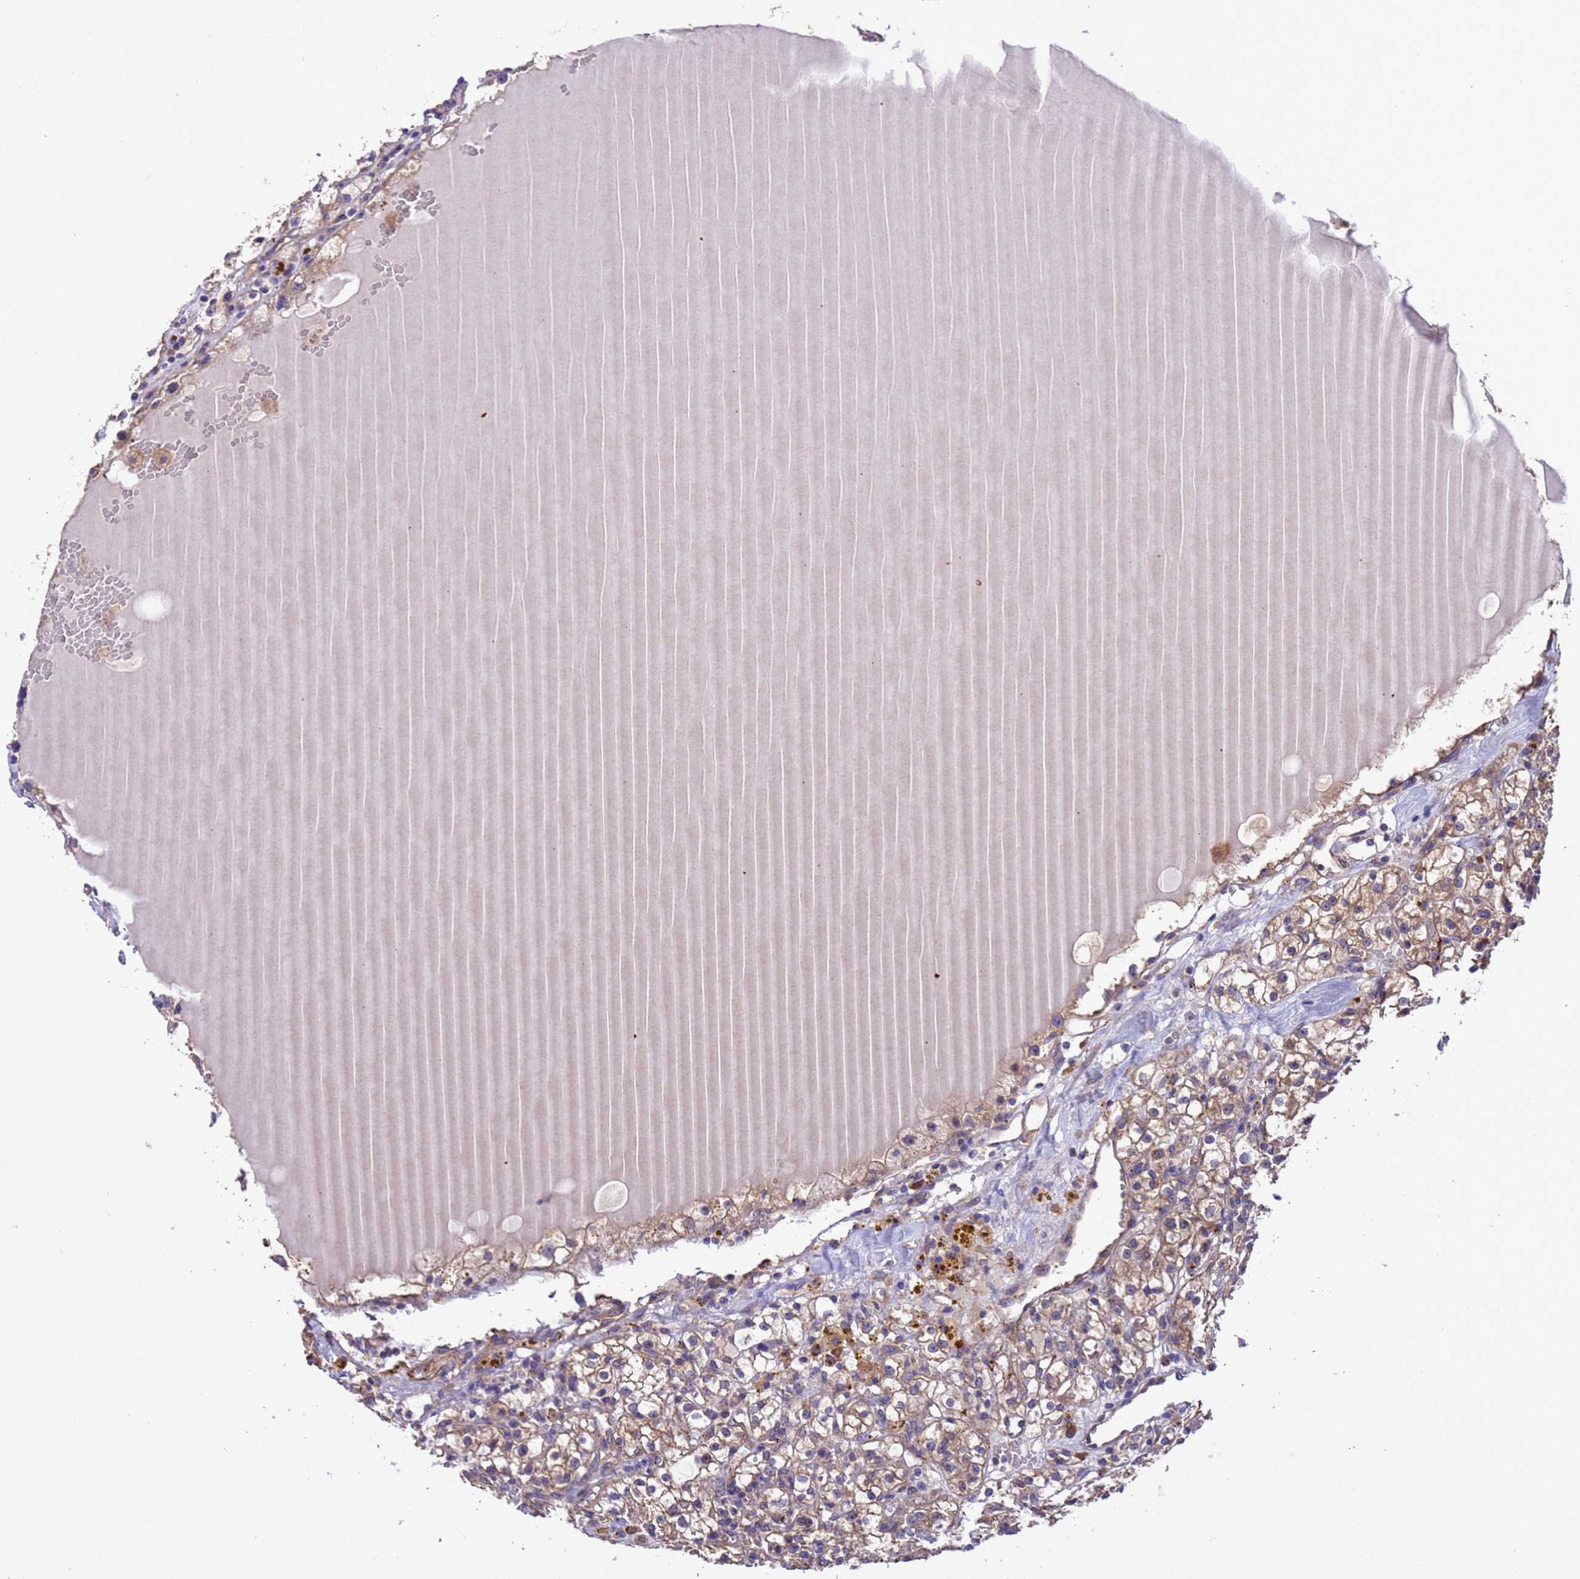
{"staining": {"intensity": "weak", "quantity": ">75%", "location": "cytoplasmic/membranous"}, "tissue": "renal cancer", "cell_type": "Tumor cells", "image_type": "cancer", "snomed": [{"axis": "morphology", "description": "Adenocarcinoma, NOS"}, {"axis": "topography", "description": "Kidney"}], "caption": "This photomicrograph demonstrates IHC staining of human renal cancer, with low weak cytoplasmic/membranous positivity in approximately >75% of tumor cells.", "gene": "ARHGAP12", "patient": {"sex": "male", "age": 56}}